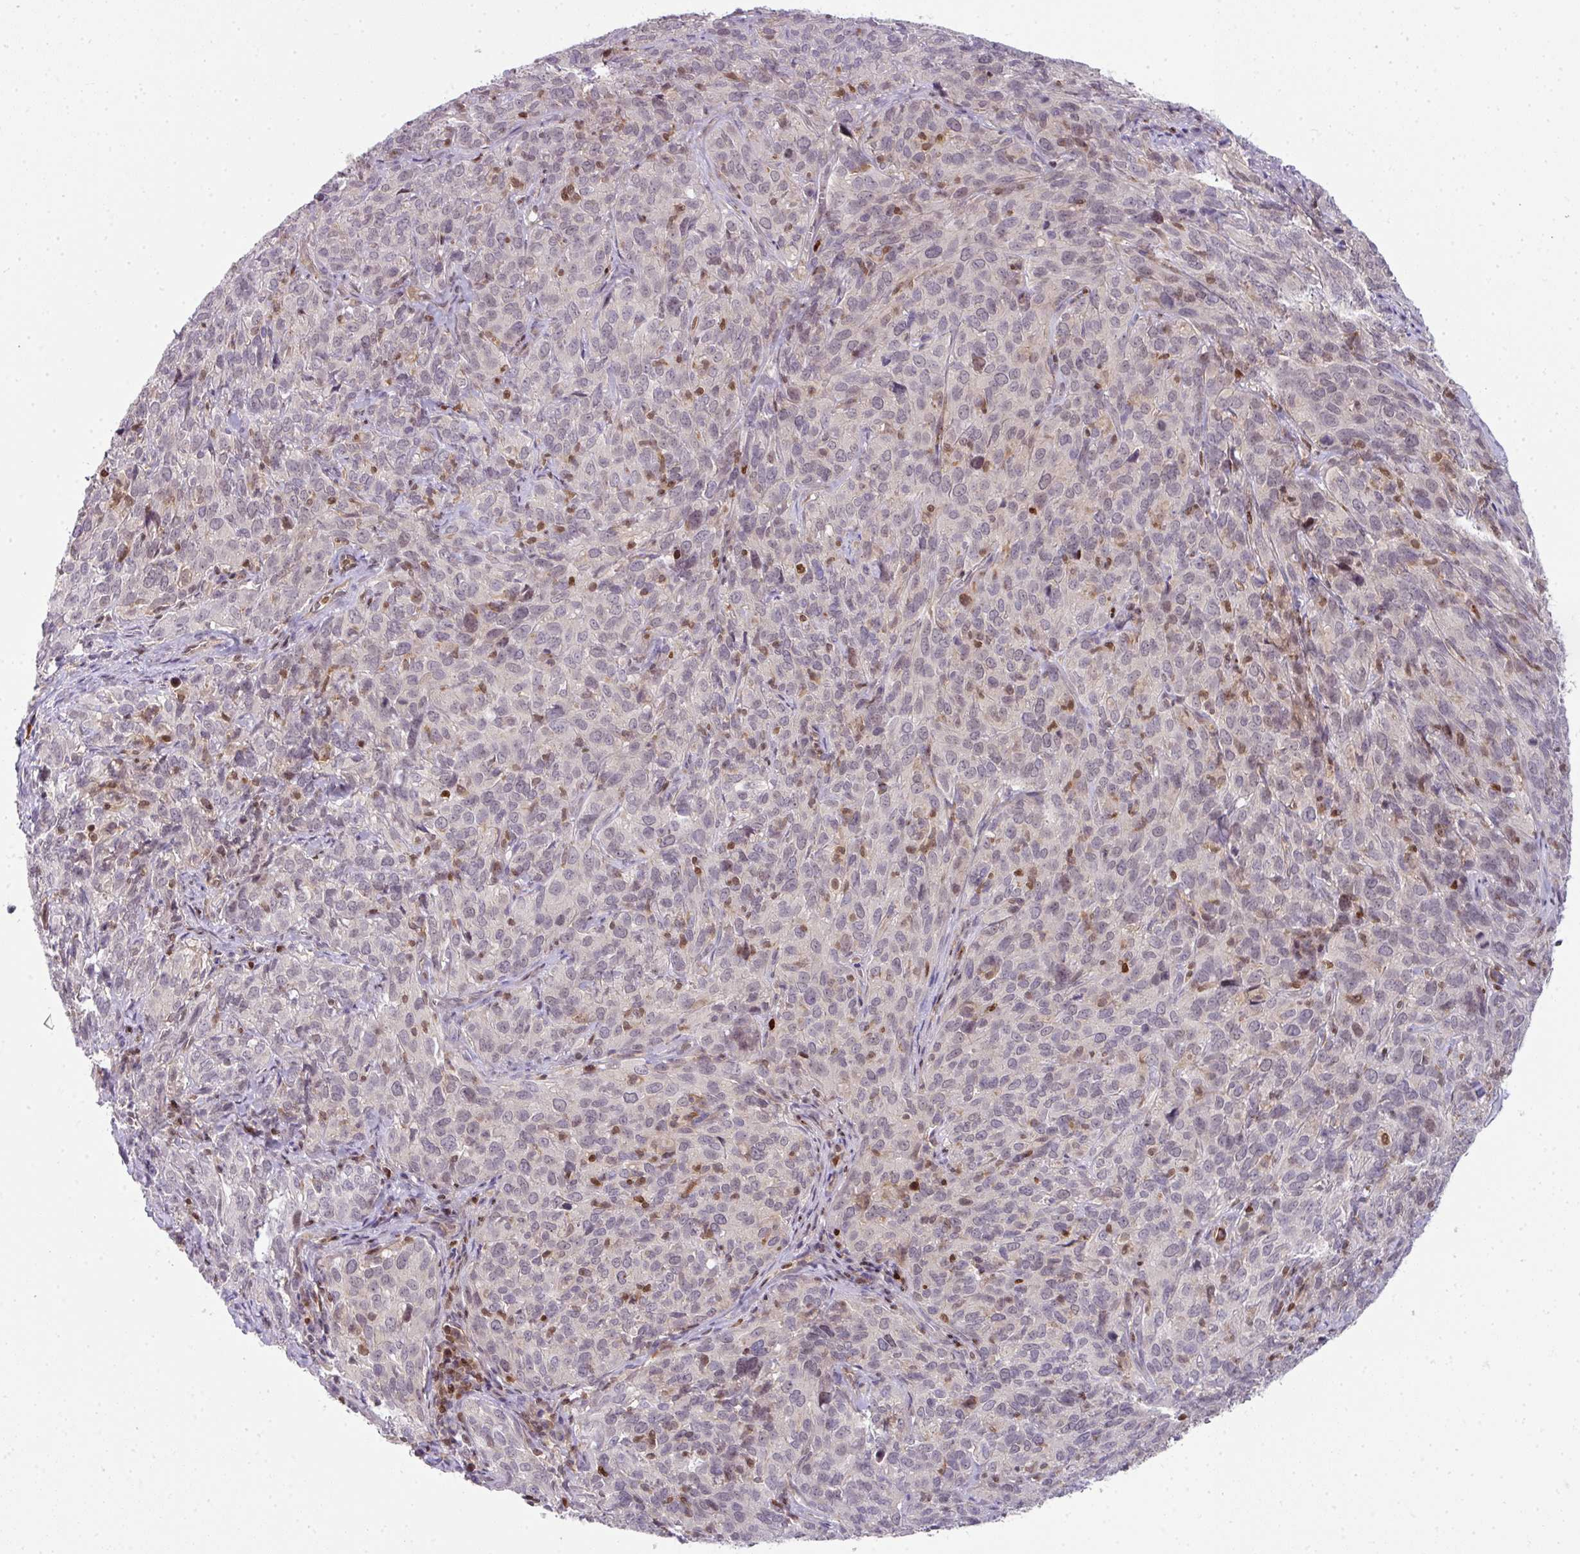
{"staining": {"intensity": "weak", "quantity": "<25%", "location": "nuclear"}, "tissue": "cervical cancer", "cell_type": "Tumor cells", "image_type": "cancer", "snomed": [{"axis": "morphology", "description": "Squamous cell carcinoma, NOS"}, {"axis": "topography", "description": "Cervix"}], "caption": "Micrograph shows no protein staining in tumor cells of cervical squamous cell carcinoma tissue.", "gene": "STAT5A", "patient": {"sex": "female", "age": 51}}